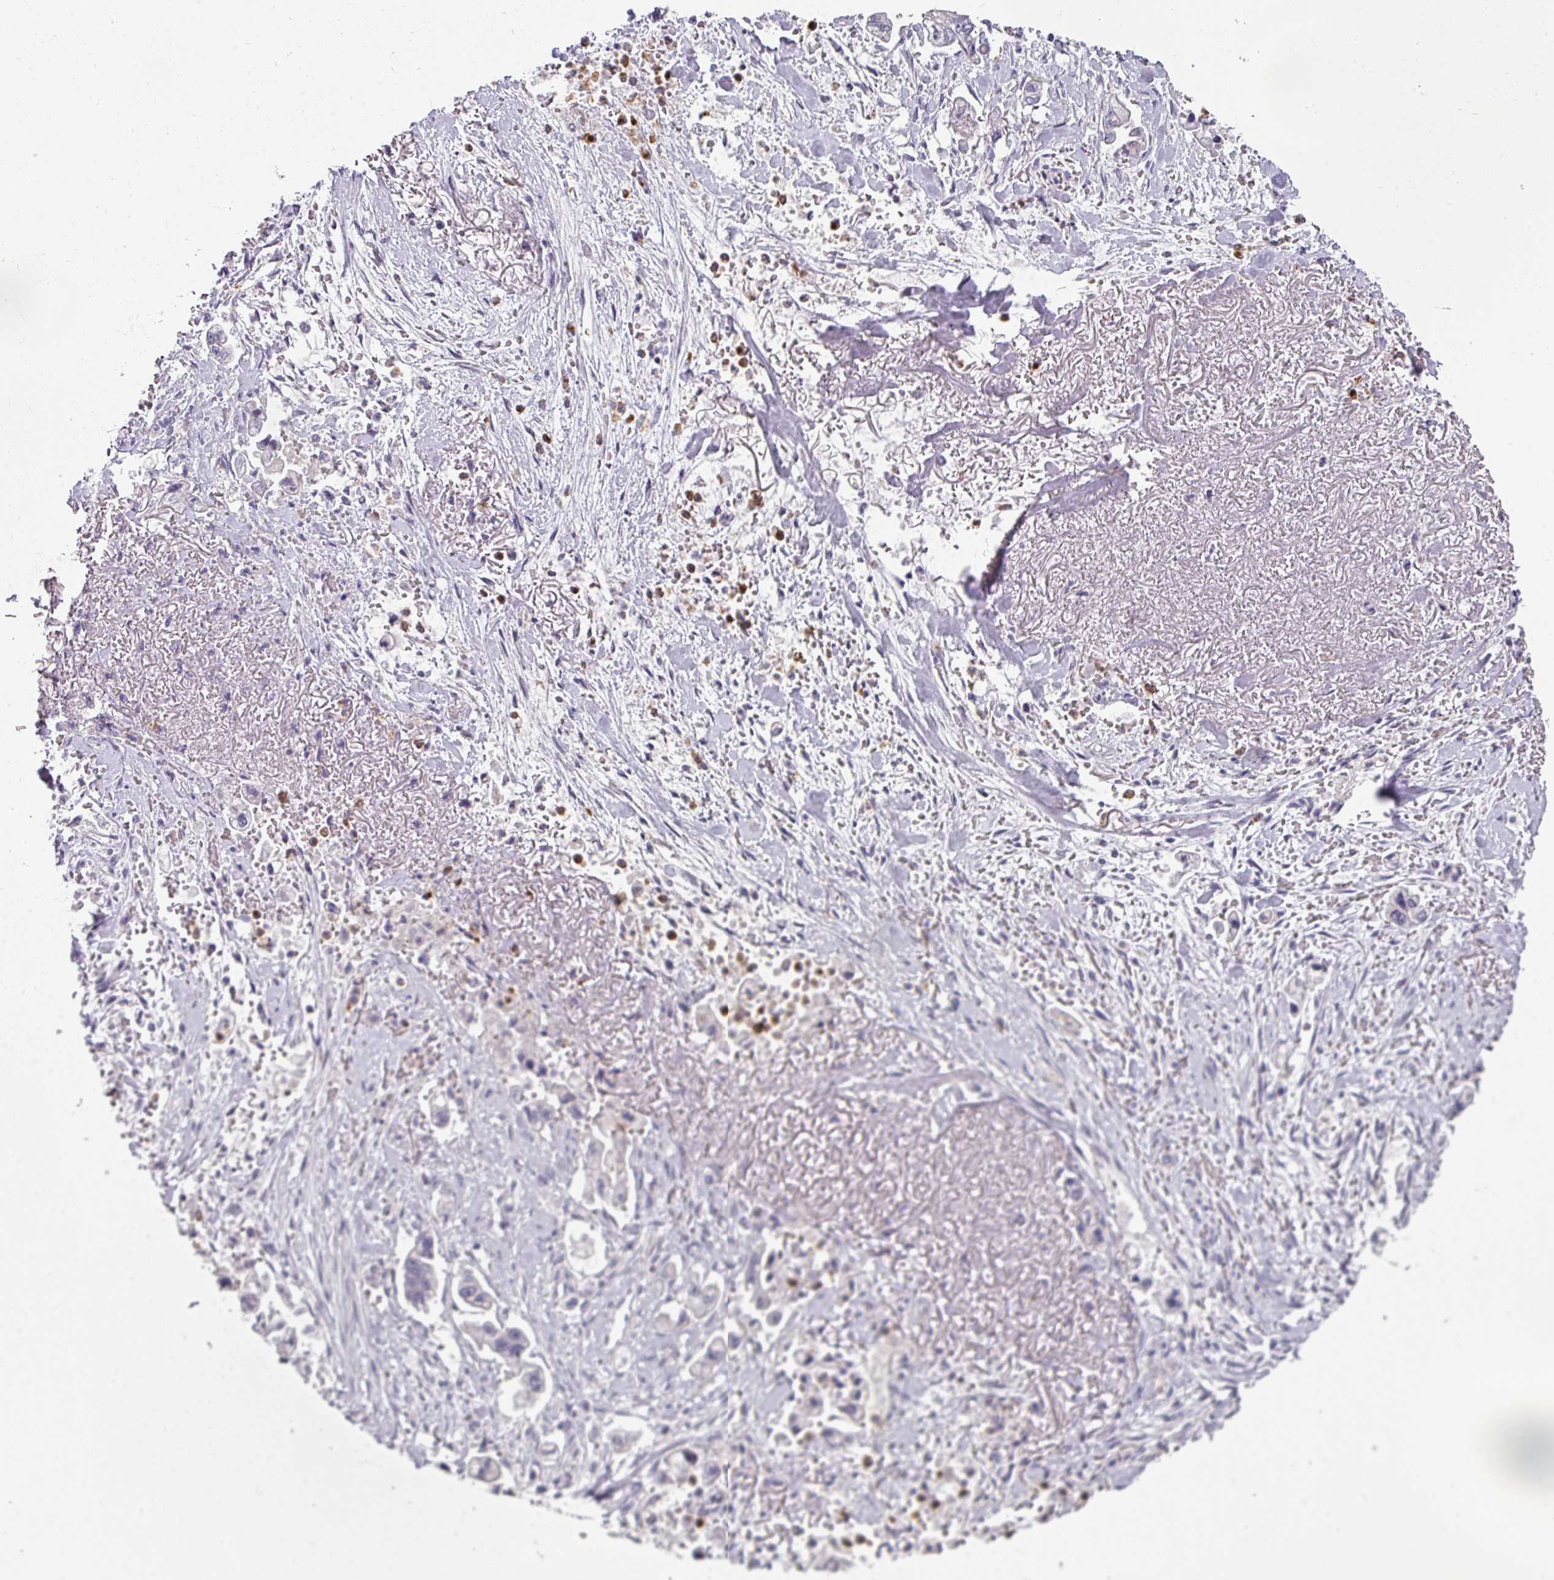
{"staining": {"intensity": "negative", "quantity": "none", "location": "none"}, "tissue": "stomach cancer", "cell_type": "Tumor cells", "image_type": "cancer", "snomed": [{"axis": "morphology", "description": "Adenocarcinoma, NOS"}, {"axis": "topography", "description": "Stomach"}], "caption": "Protein analysis of stomach cancer (adenocarcinoma) shows no significant positivity in tumor cells. The staining was performed using DAB to visualize the protein expression in brown, while the nuclei were stained in blue with hematoxylin (Magnification: 20x).", "gene": "BTLA", "patient": {"sex": "male", "age": 62}}